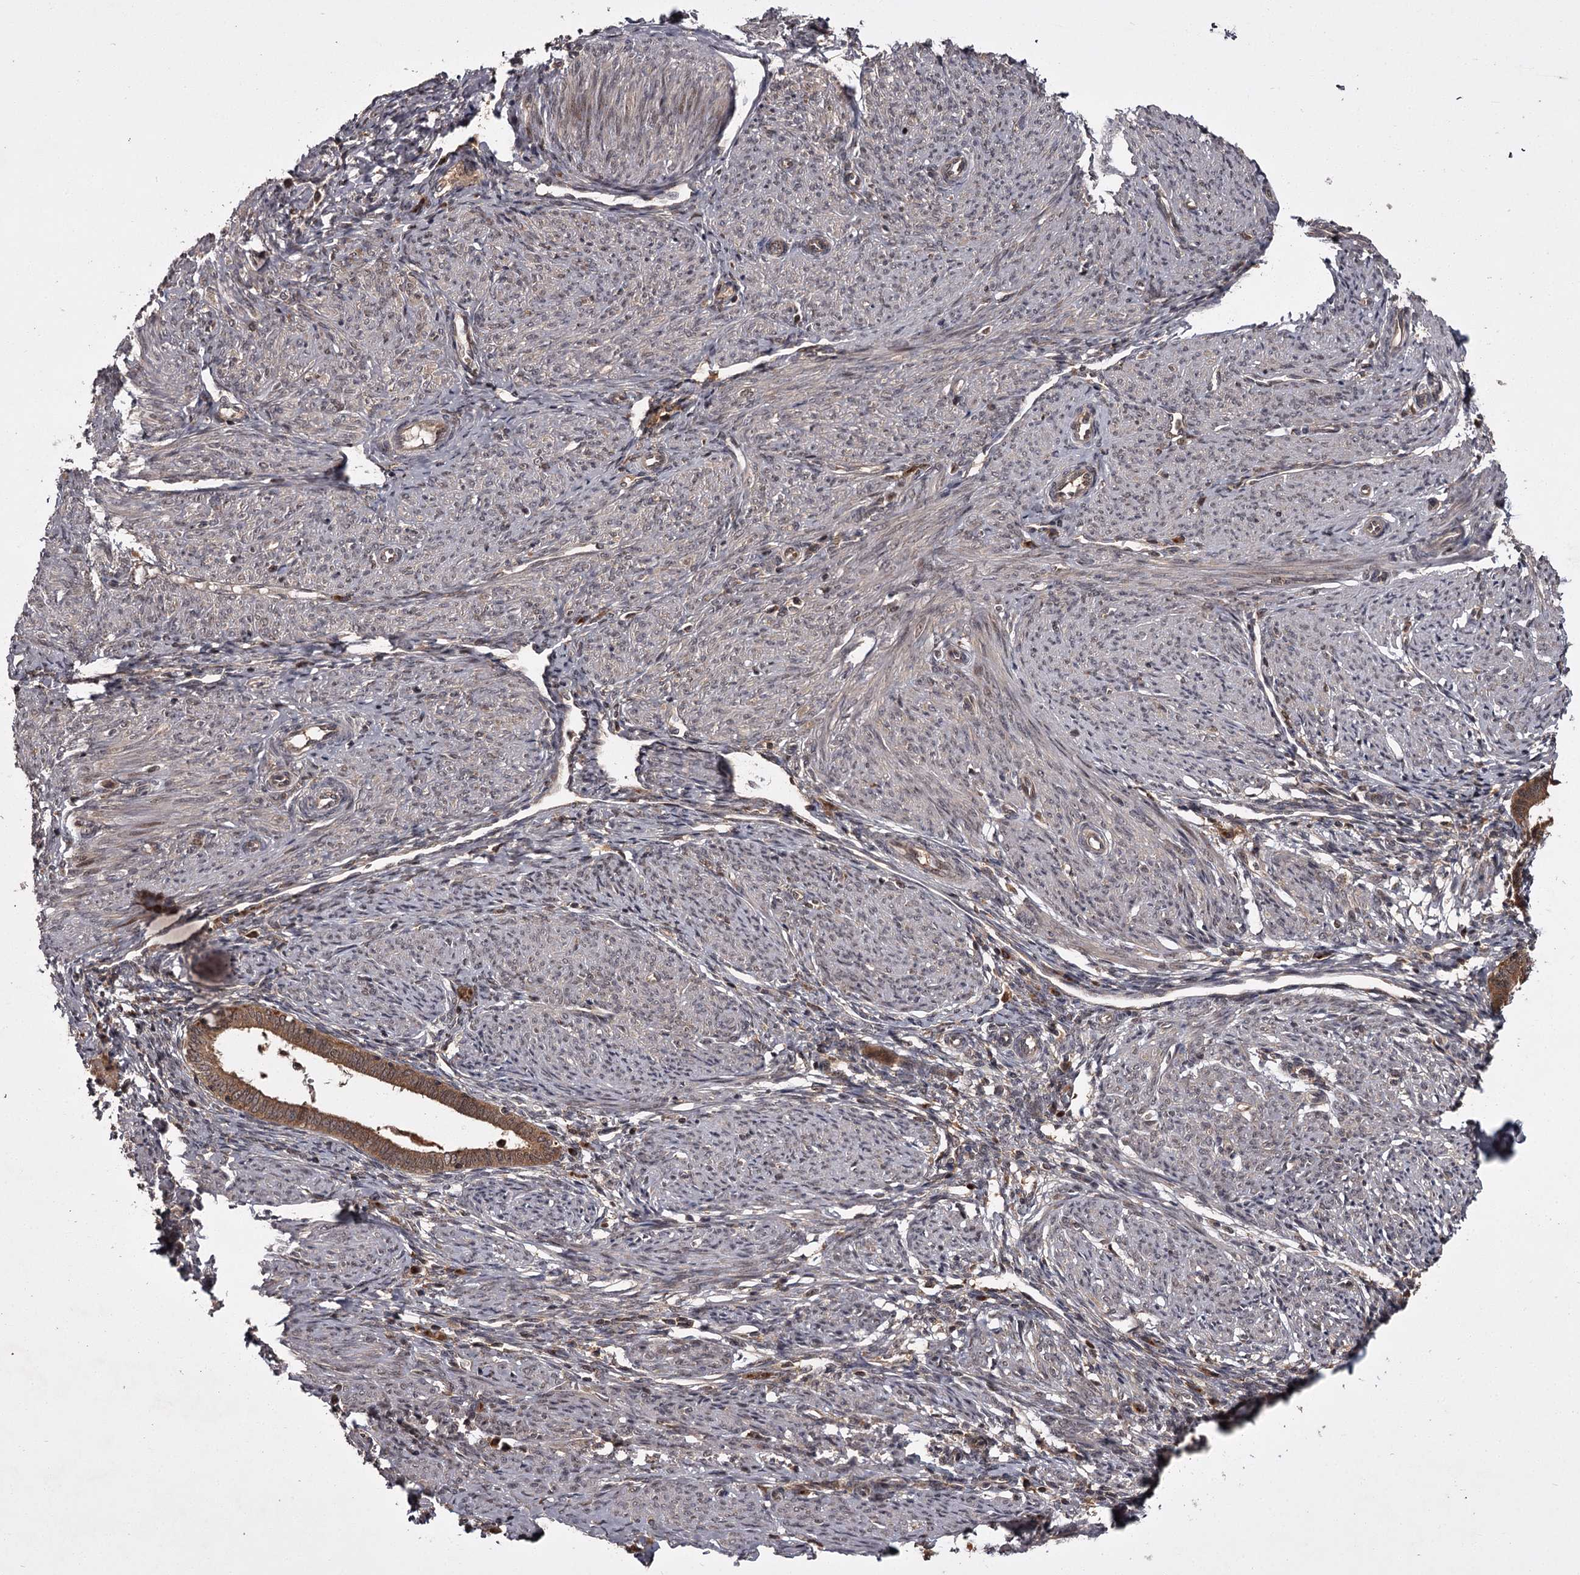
{"staining": {"intensity": "weak", "quantity": "25%-75%", "location": "cytoplasmic/membranous"}, "tissue": "endometrium", "cell_type": "Cells in endometrial stroma", "image_type": "normal", "snomed": [{"axis": "morphology", "description": "Normal tissue, NOS"}, {"axis": "topography", "description": "Endometrium"}], "caption": "Brown immunohistochemical staining in benign human endometrium demonstrates weak cytoplasmic/membranous expression in about 25%-75% of cells in endometrial stroma. Nuclei are stained in blue.", "gene": "TBC1D23", "patient": {"sex": "female", "age": 72}}